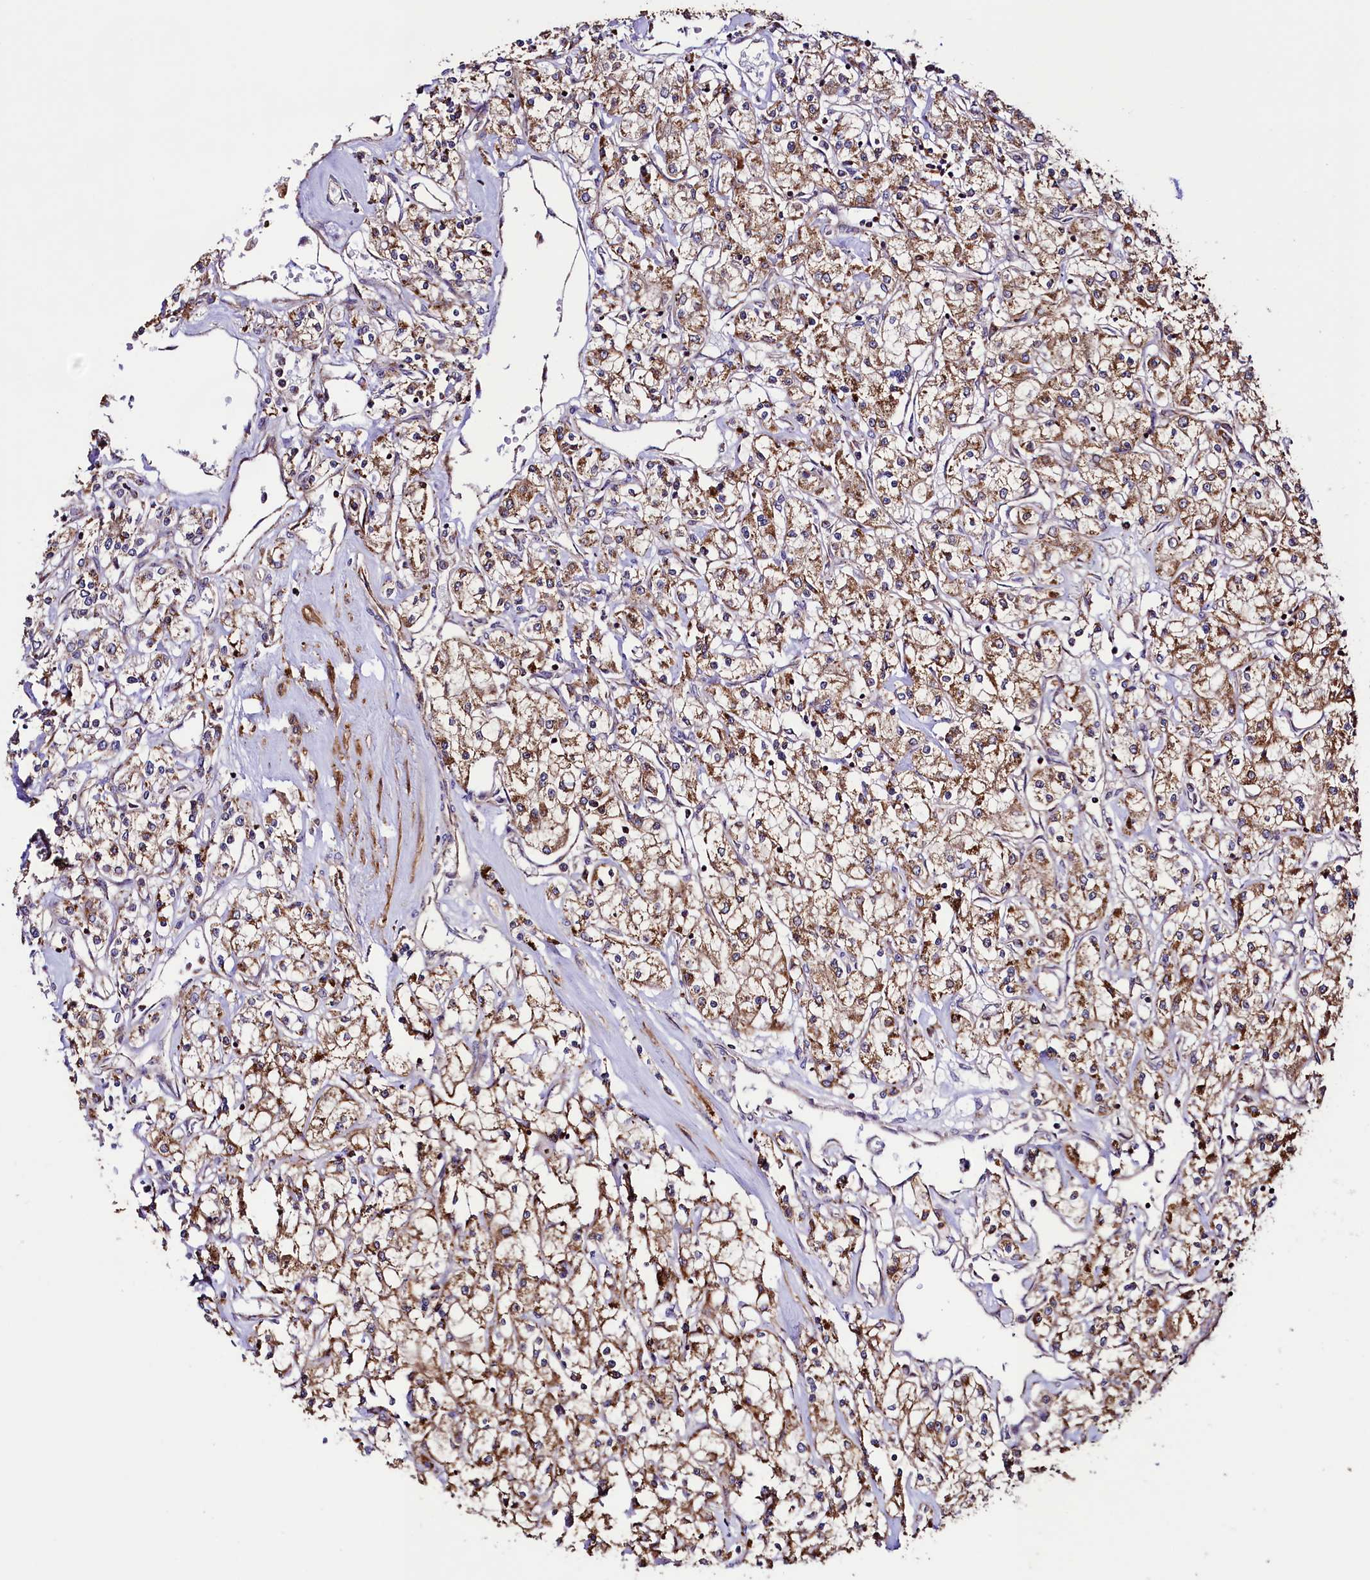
{"staining": {"intensity": "moderate", "quantity": "25%-75%", "location": "cytoplasmic/membranous"}, "tissue": "renal cancer", "cell_type": "Tumor cells", "image_type": "cancer", "snomed": [{"axis": "morphology", "description": "Adenocarcinoma, NOS"}, {"axis": "topography", "description": "Kidney"}], "caption": "The image shows staining of adenocarcinoma (renal), revealing moderate cytoplasmic/membranous protein expression (brown color) within tumor cells.", "gene": "STARD5", "patient": {"sex": "female", "age": 59}}